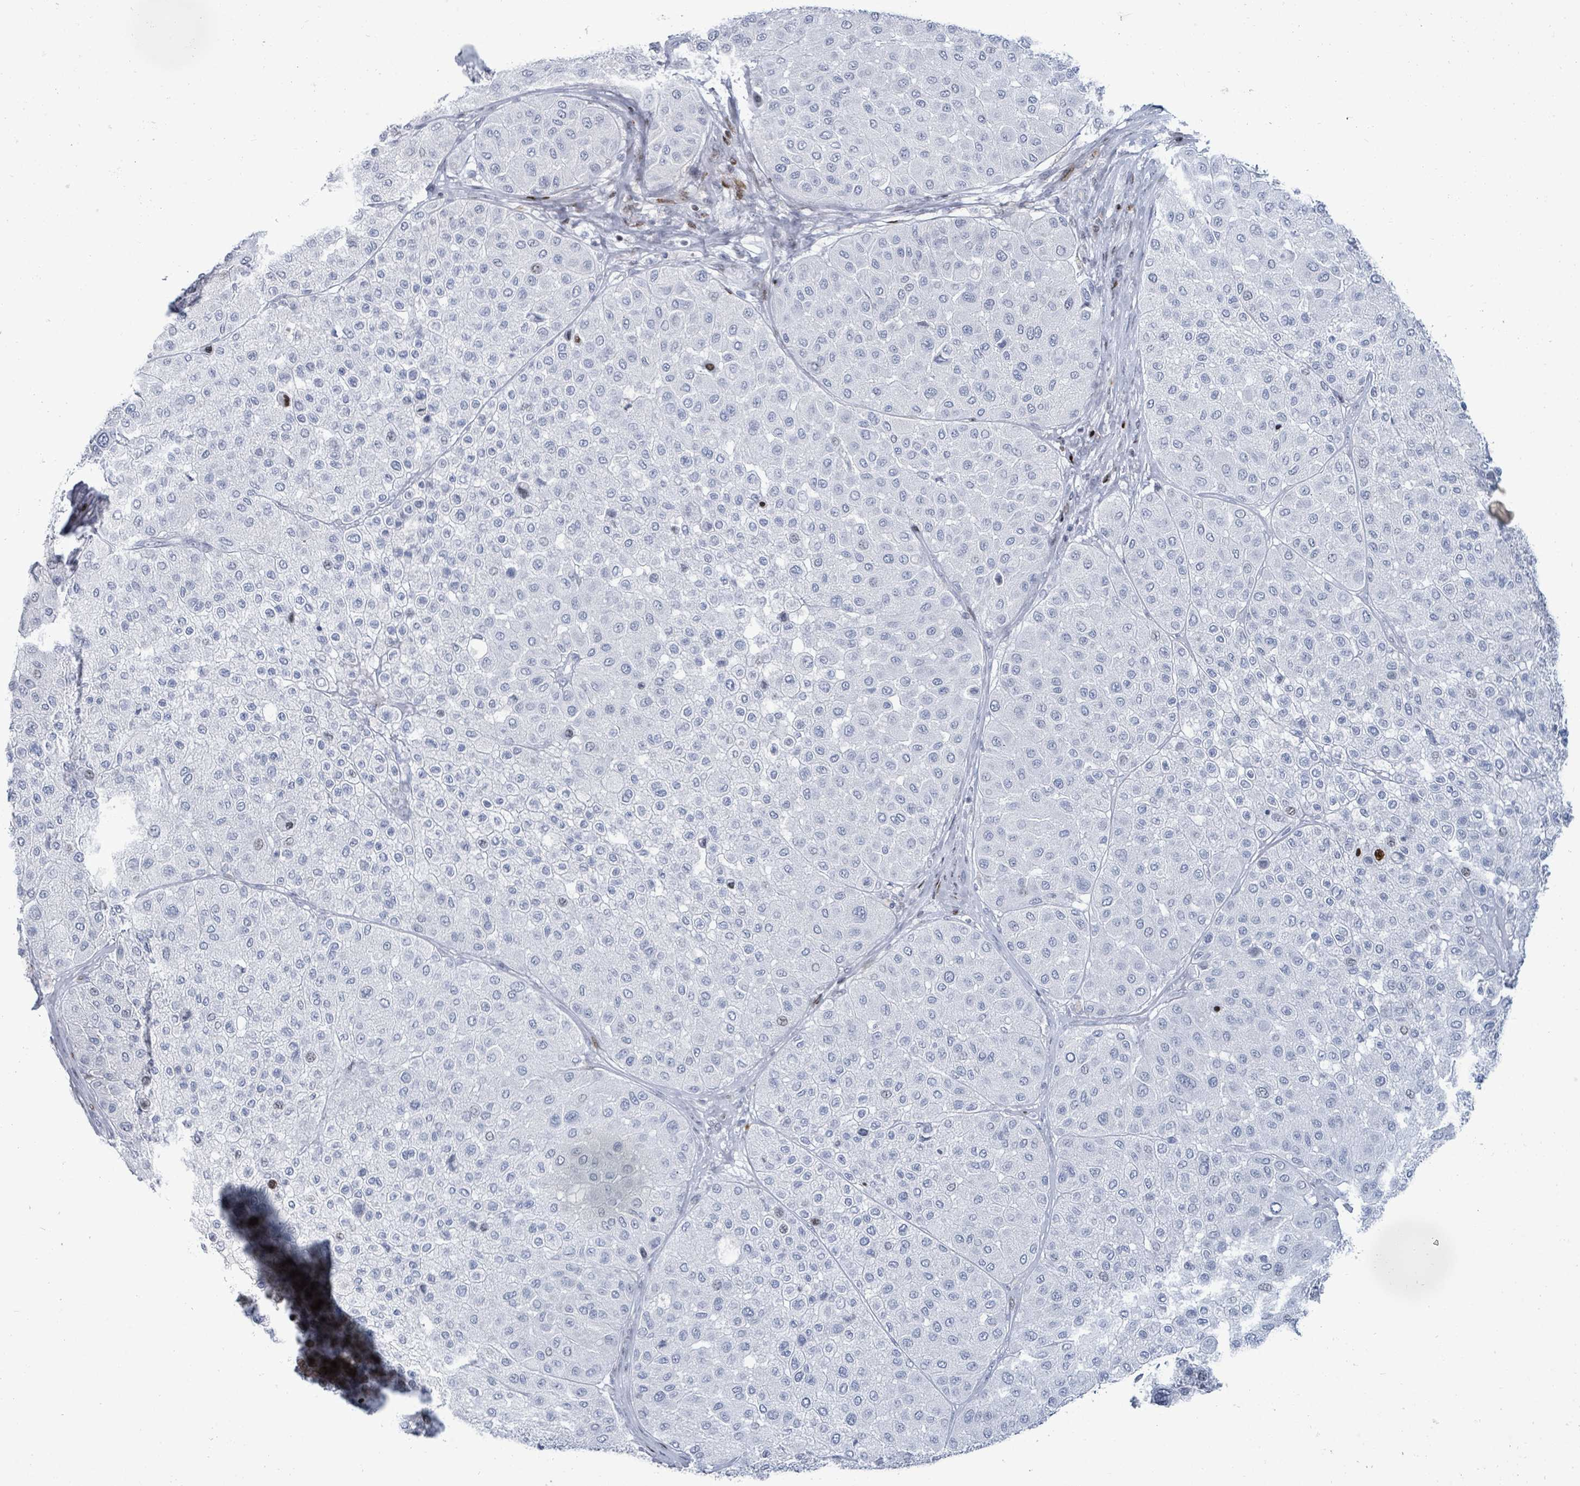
{"staining": {"intensity": "negative", "quantity": "none", "location": "none"}, "tissue": "melanoma", "cell_type": "Tumor cells", "image_type": "cancer", "snomed": [{"axis": "morphology", "description": "Malignant melanoma, Metastatic site"}, {"axis": "topography", "description": "Smooth muscle"}], "caption": "High magnification brightfield microscopy of melanoma stained with DAB (brown) and counterstained with hematoxylin (blue): tumor cells show no significant positivity.", "gene": "MALL", "patient": {"sex": "male", "age": 41}}